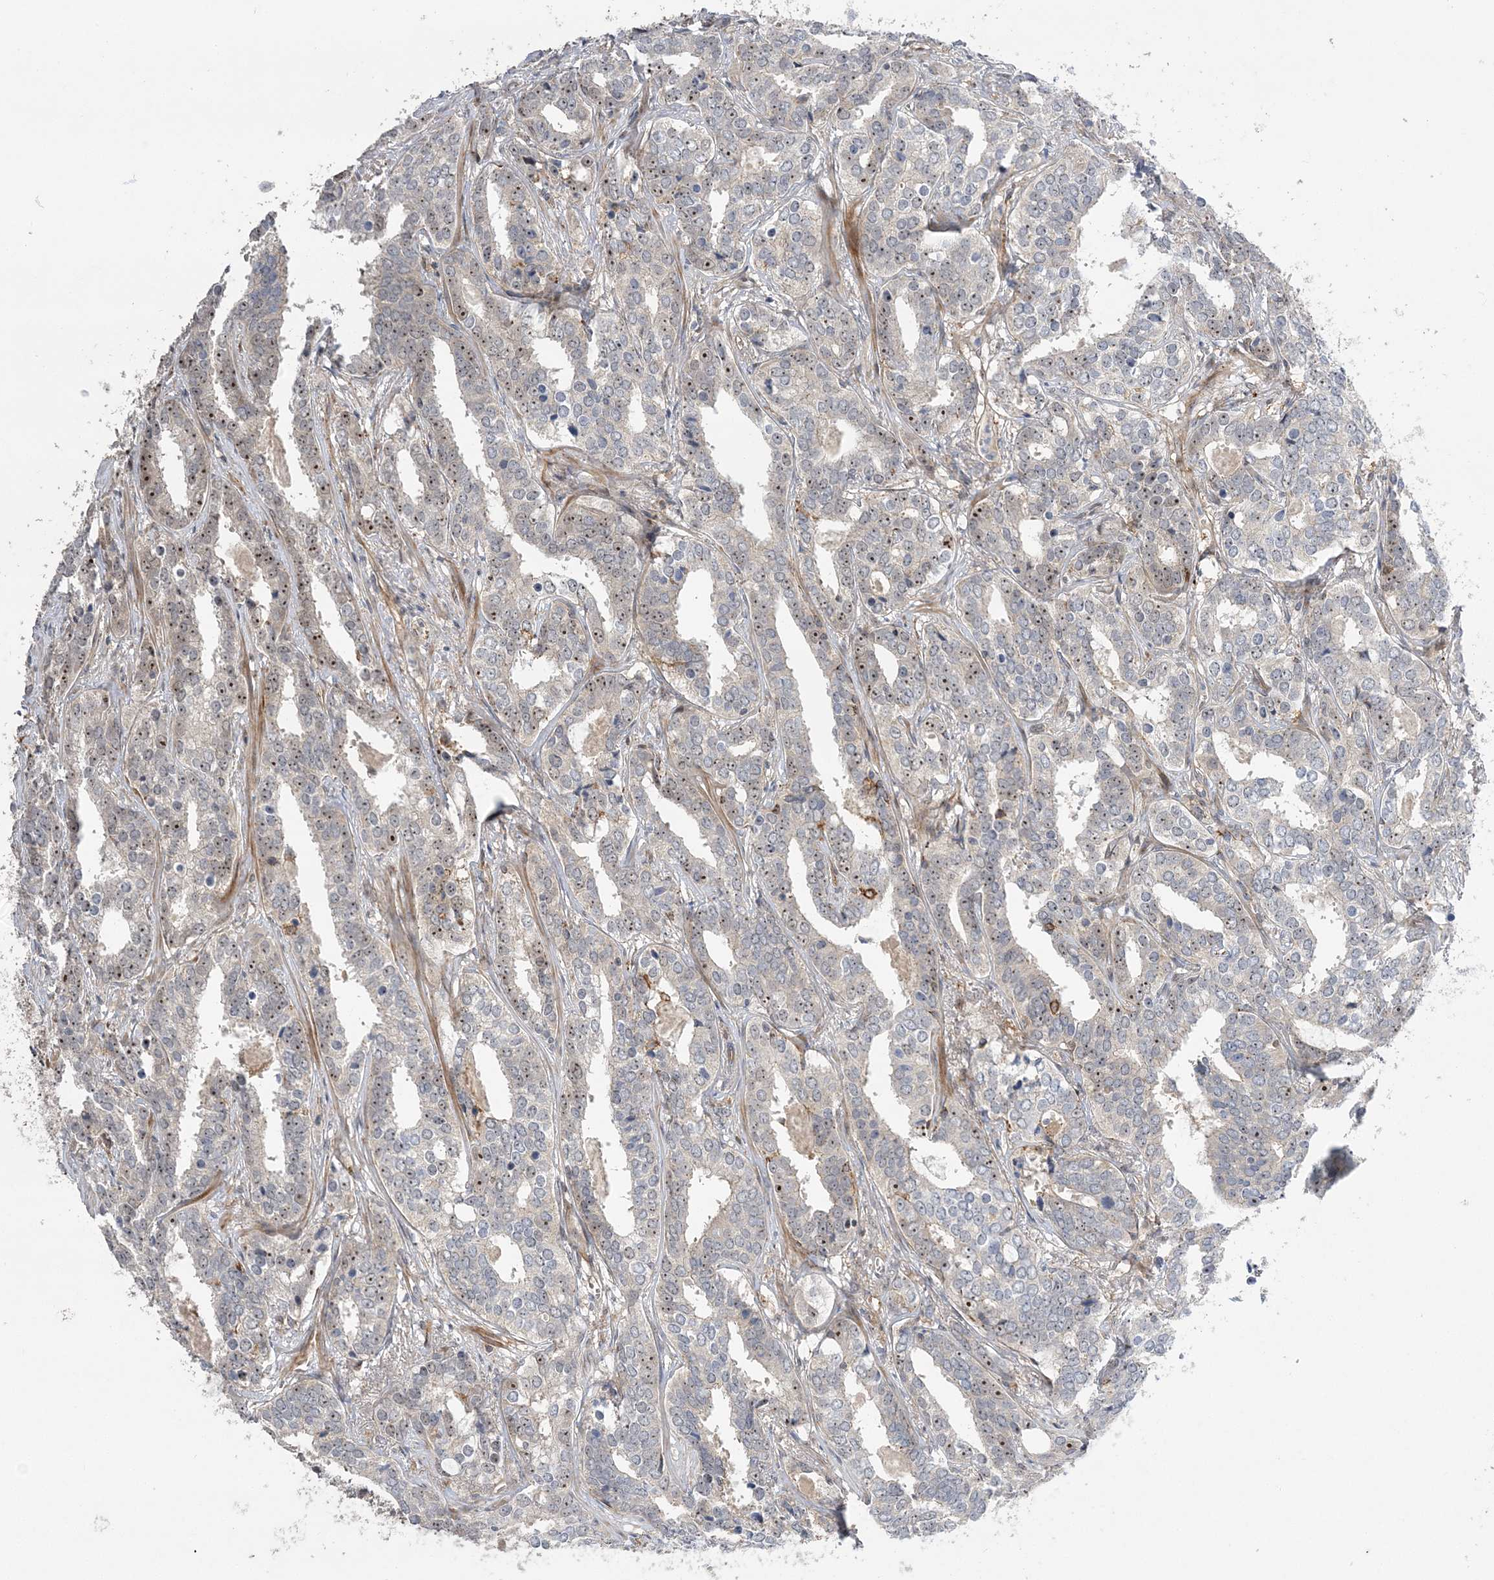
{"staining": {"intensity": "strong", "quantity": "25%-75%", "location": "nuclear"}, "tissue": "prostate cancer", "cell_type": "Tumor cells", "image_type": "cancer", "snomed": [{"axis": "morphology", "description": "Adenocarcinoma, High grade"}, {"axis": "topography", "description": "Prostate"}], "caption": "The immunohistochemical stain shows strong nuclear positivity in tumor cells of prostate high-grade adenocarcinoma tissue.", "gene": "NPM3", "patient": {"sex": "male", "age": 62}}